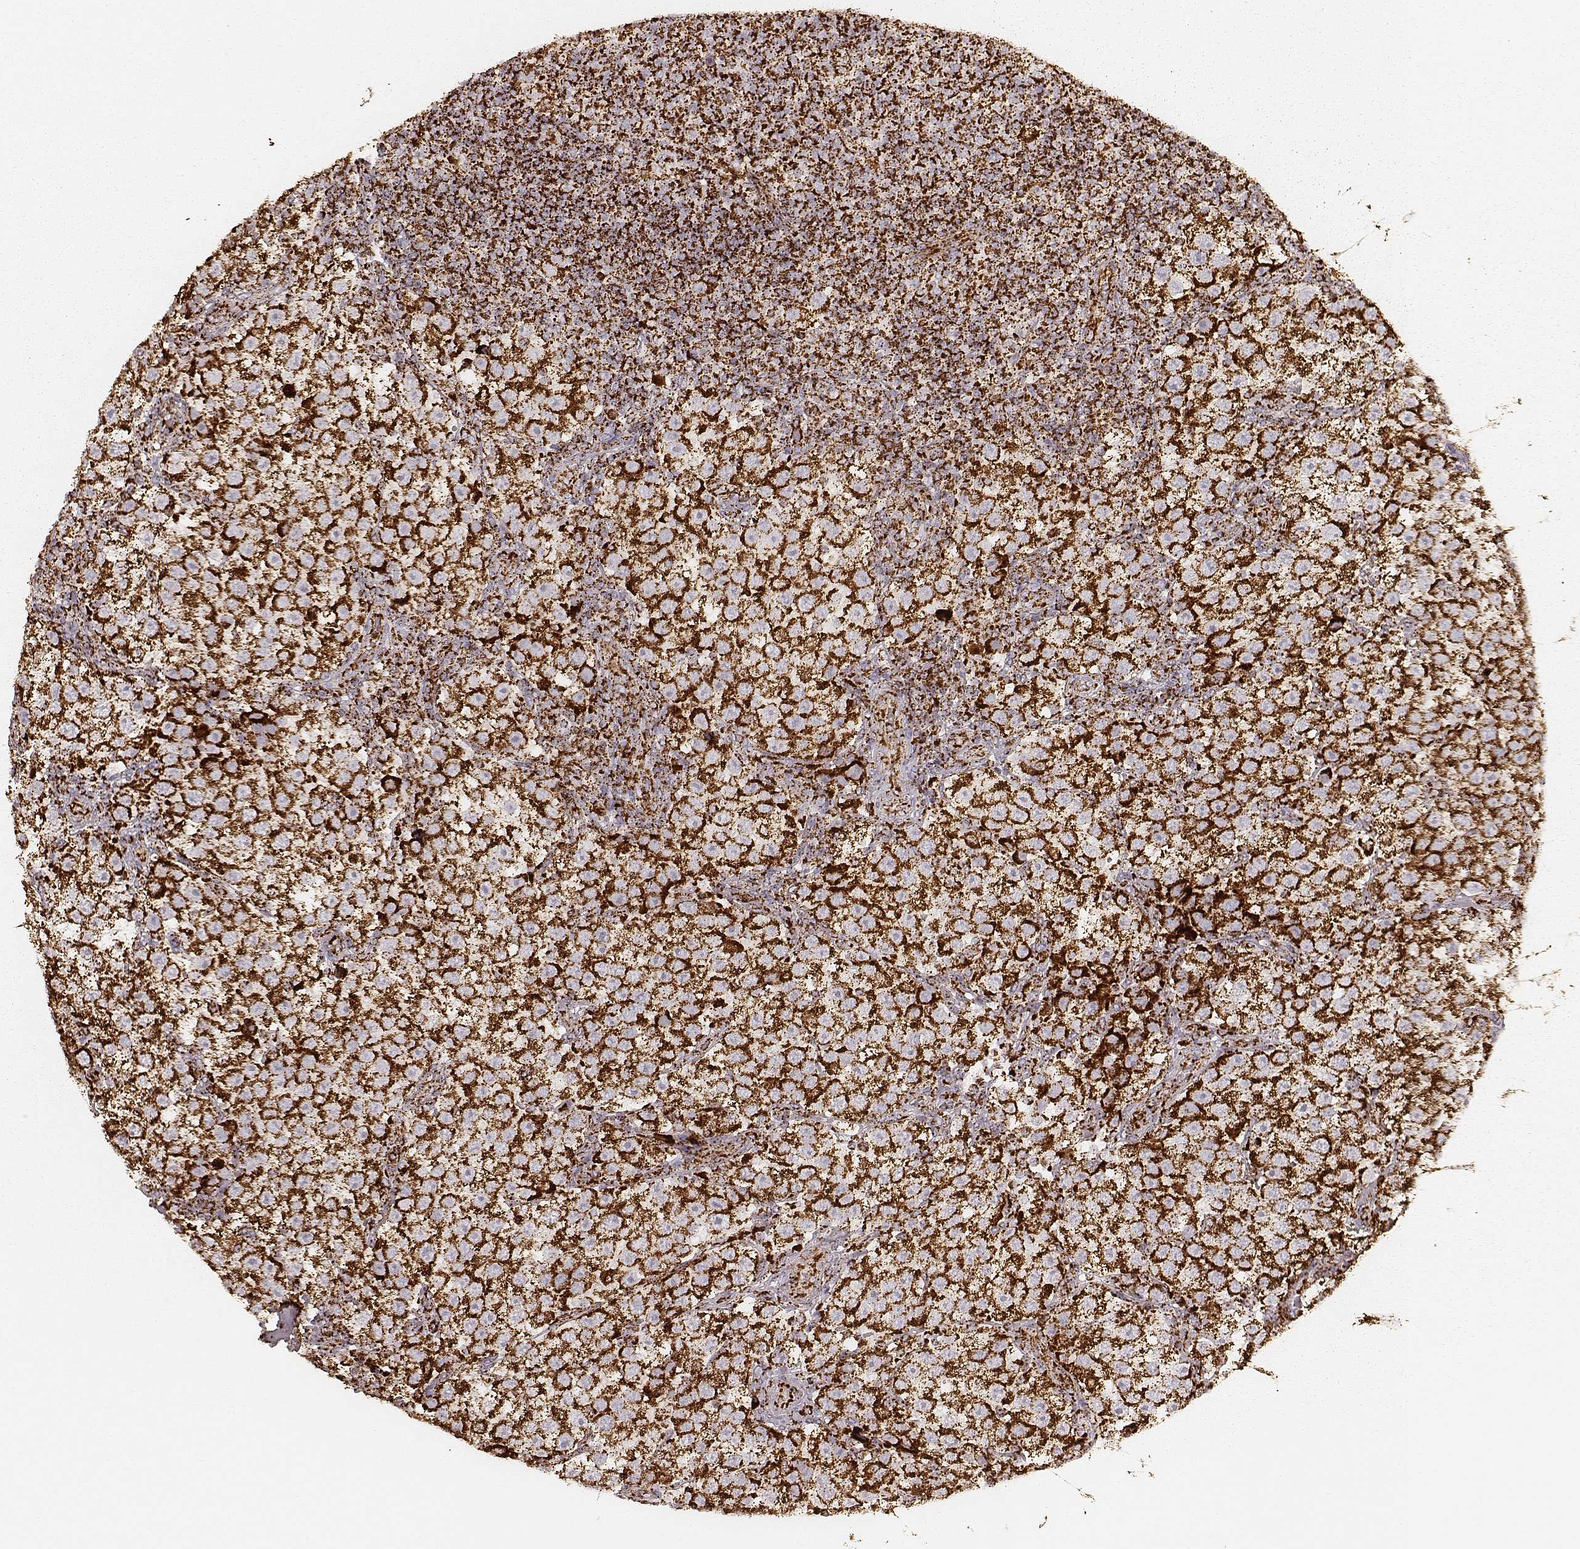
{"staining": {"intensity": "strong", "quantity": ">75%", "location": "cytoplasmic/membranous"}, "tissue": "testis cancer", "cell_type": "Tumor cells", "image_type": "cancer", "snomed": [{"axis": "morphology", "description": "Seminoma, NOS"}, {"axis": "topography", "description": "Testis"}], "caption": "A high-resolution photomicrograph shows immunohistochemistry staining of seminoma (testis), which demonstrates strong cytoplasmic/membranous positivity in approximately >75% of tumor cells.", "gene": "CS", "patient": {"sex": "male", "age": 37}}